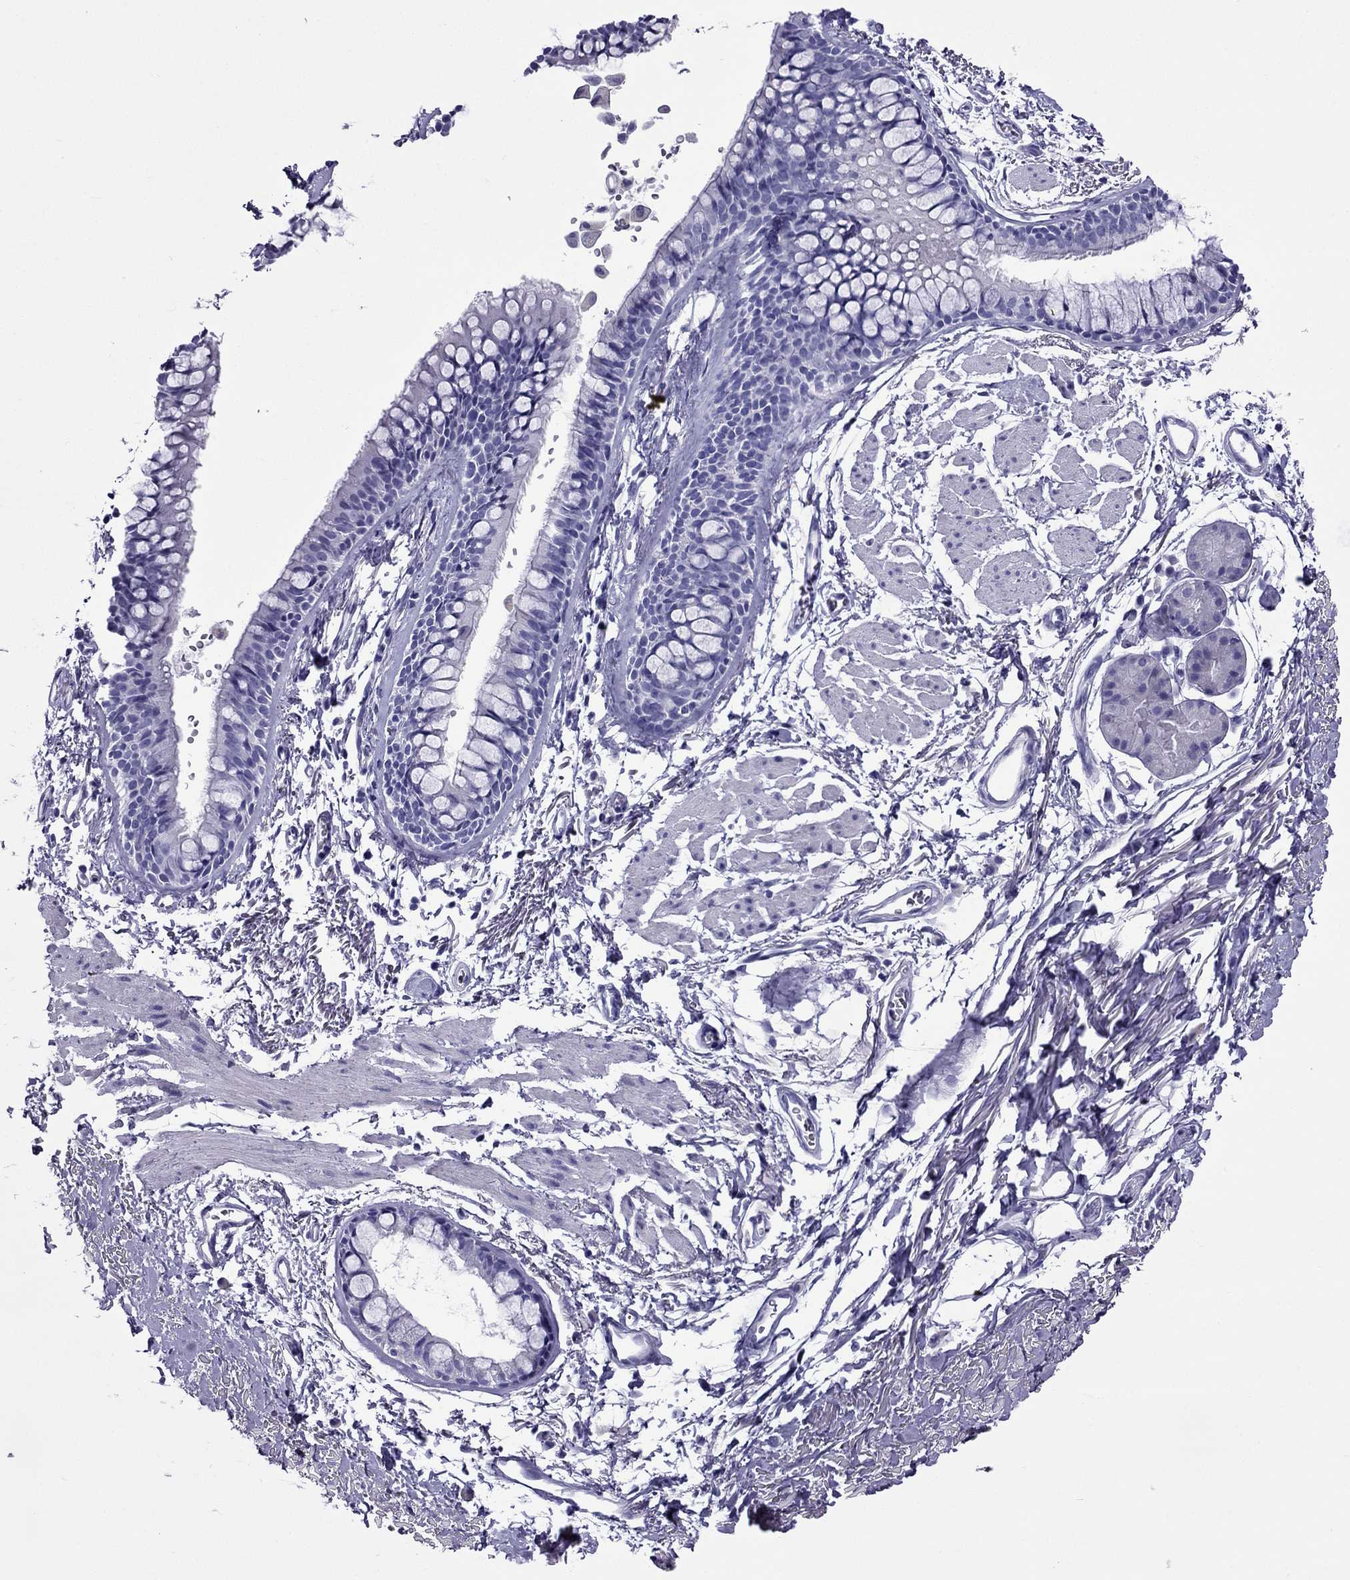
{"staining": {"intensity": "negative", "quantity": "none", "location": "none"}, "tissue": "soft tissue", "cell_type": "Fibroblasts", "image_type": "normal", "snomed": [{"axis": "morphology", "description": "Normal tissue, NOS"}, {"axis": "topography", "description": "Cartilage tissue"}, {"axis": "topography", "description": "Bronchus"}], "caption": "This micrograph is of normal soft tissue stained with IHC to label a protein in brown with the nuclei are counter-stained blue. There is no expression in fibroblasts. Brightfield microscopy of immunohistochemistry (IHC) stained with DAB (3,3'-diaminobenzidine) (brown) and hematoxylin (blue), captured at high magnification.", "gene": "CRYBA1", "patient": {"sex": "female", "age": 79}}